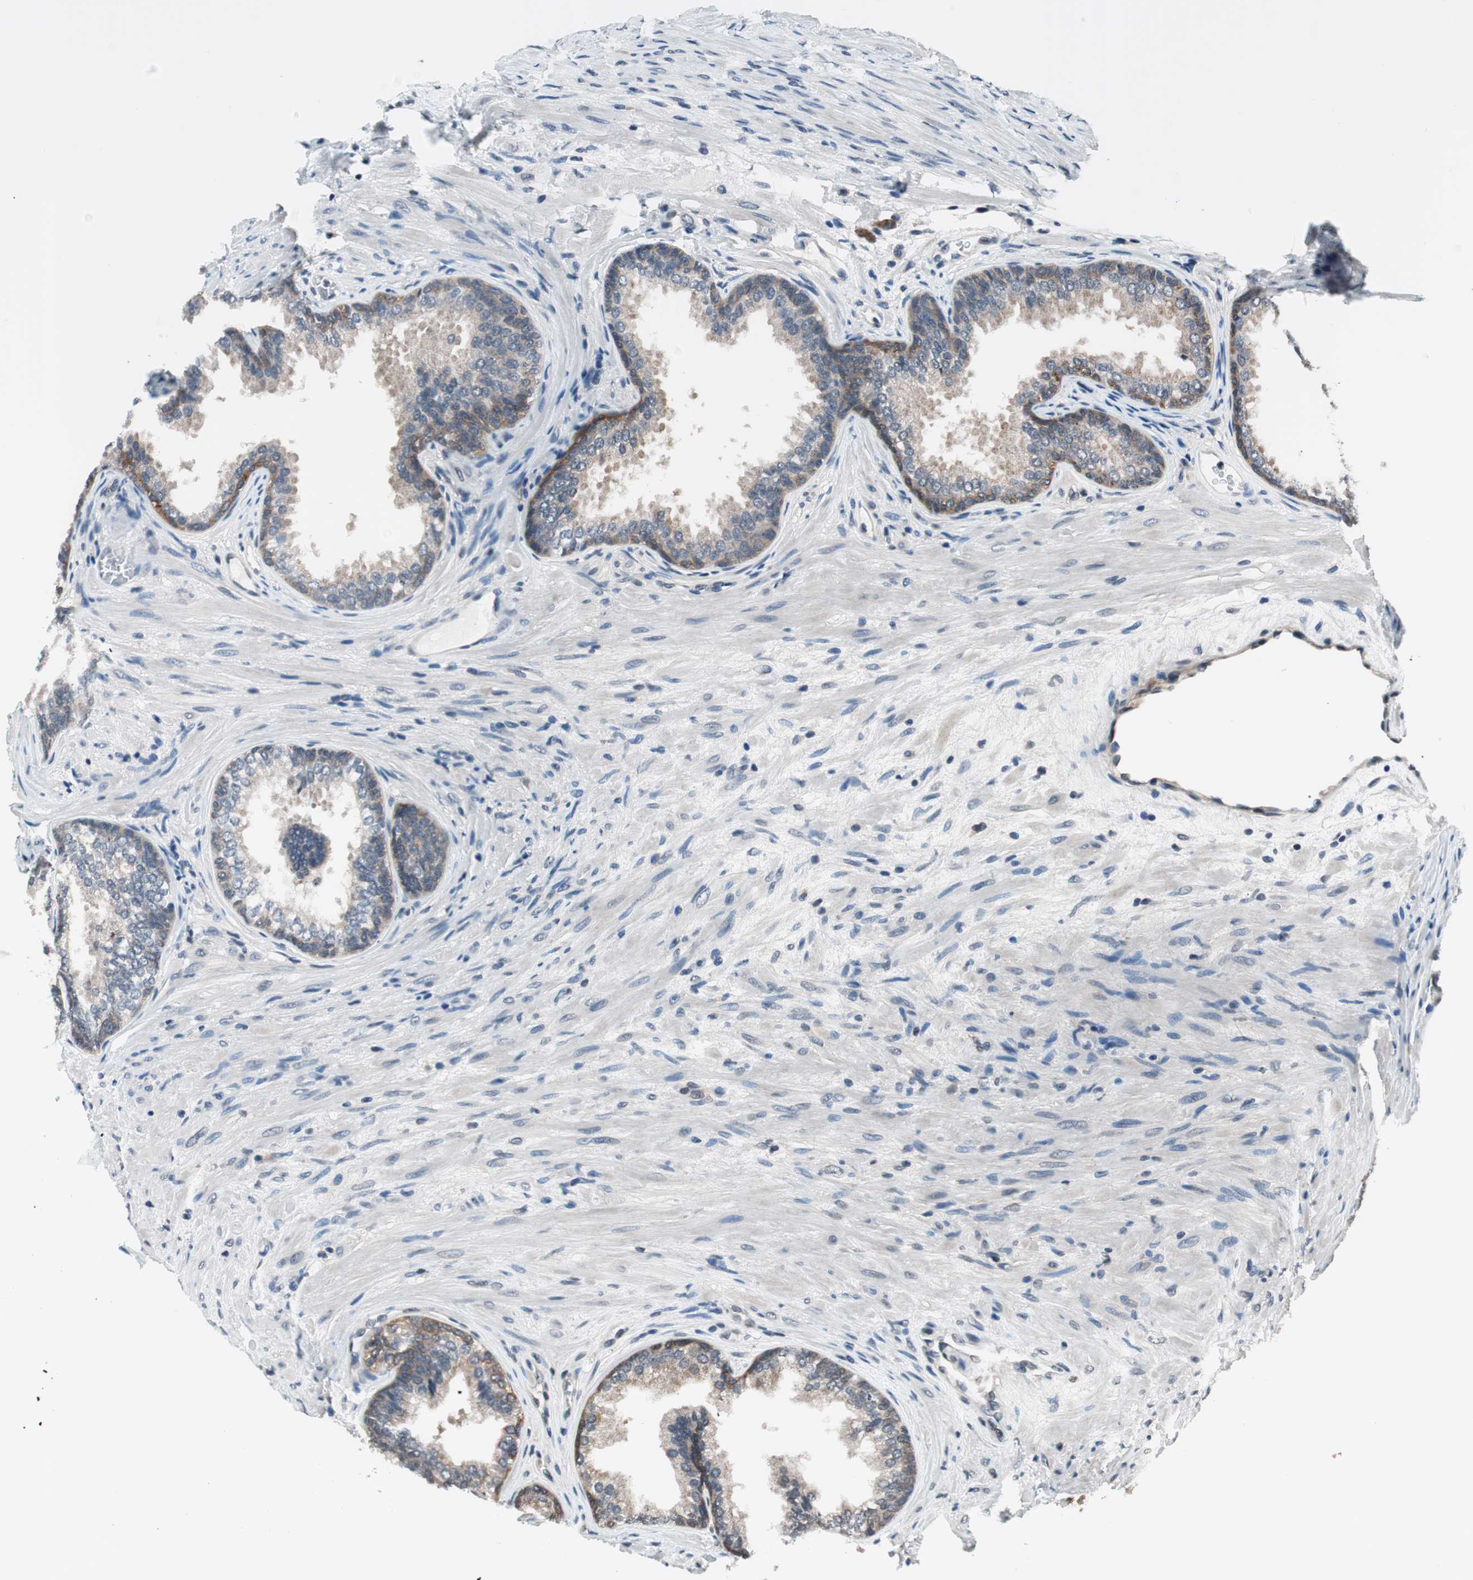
{"staining": {"intensity": "weak", "quantity": ">75%", "location": "cytoplasmic/membranous"}, "tissue": "prostate", "cell_type": "Glandular cells", "image_type": "normal", "snomed": [{"axis": "morphology", "description": "Normal tissue, NOS"}, {"axis": "topography", "description": "Prostate"}], "caption": "A micrograph of human prostate stained for a protein shows weak cytoplasmic/membranous brown staining in glandular cells. The staining is performed using DAB (3,3'-diaminobenzidine) brown chromogen to label protein expression. The nuclei are counter-stained blue using hematoxylin.", "gene": "GCLC", "patient": {"sex": "male", "age": 76}}